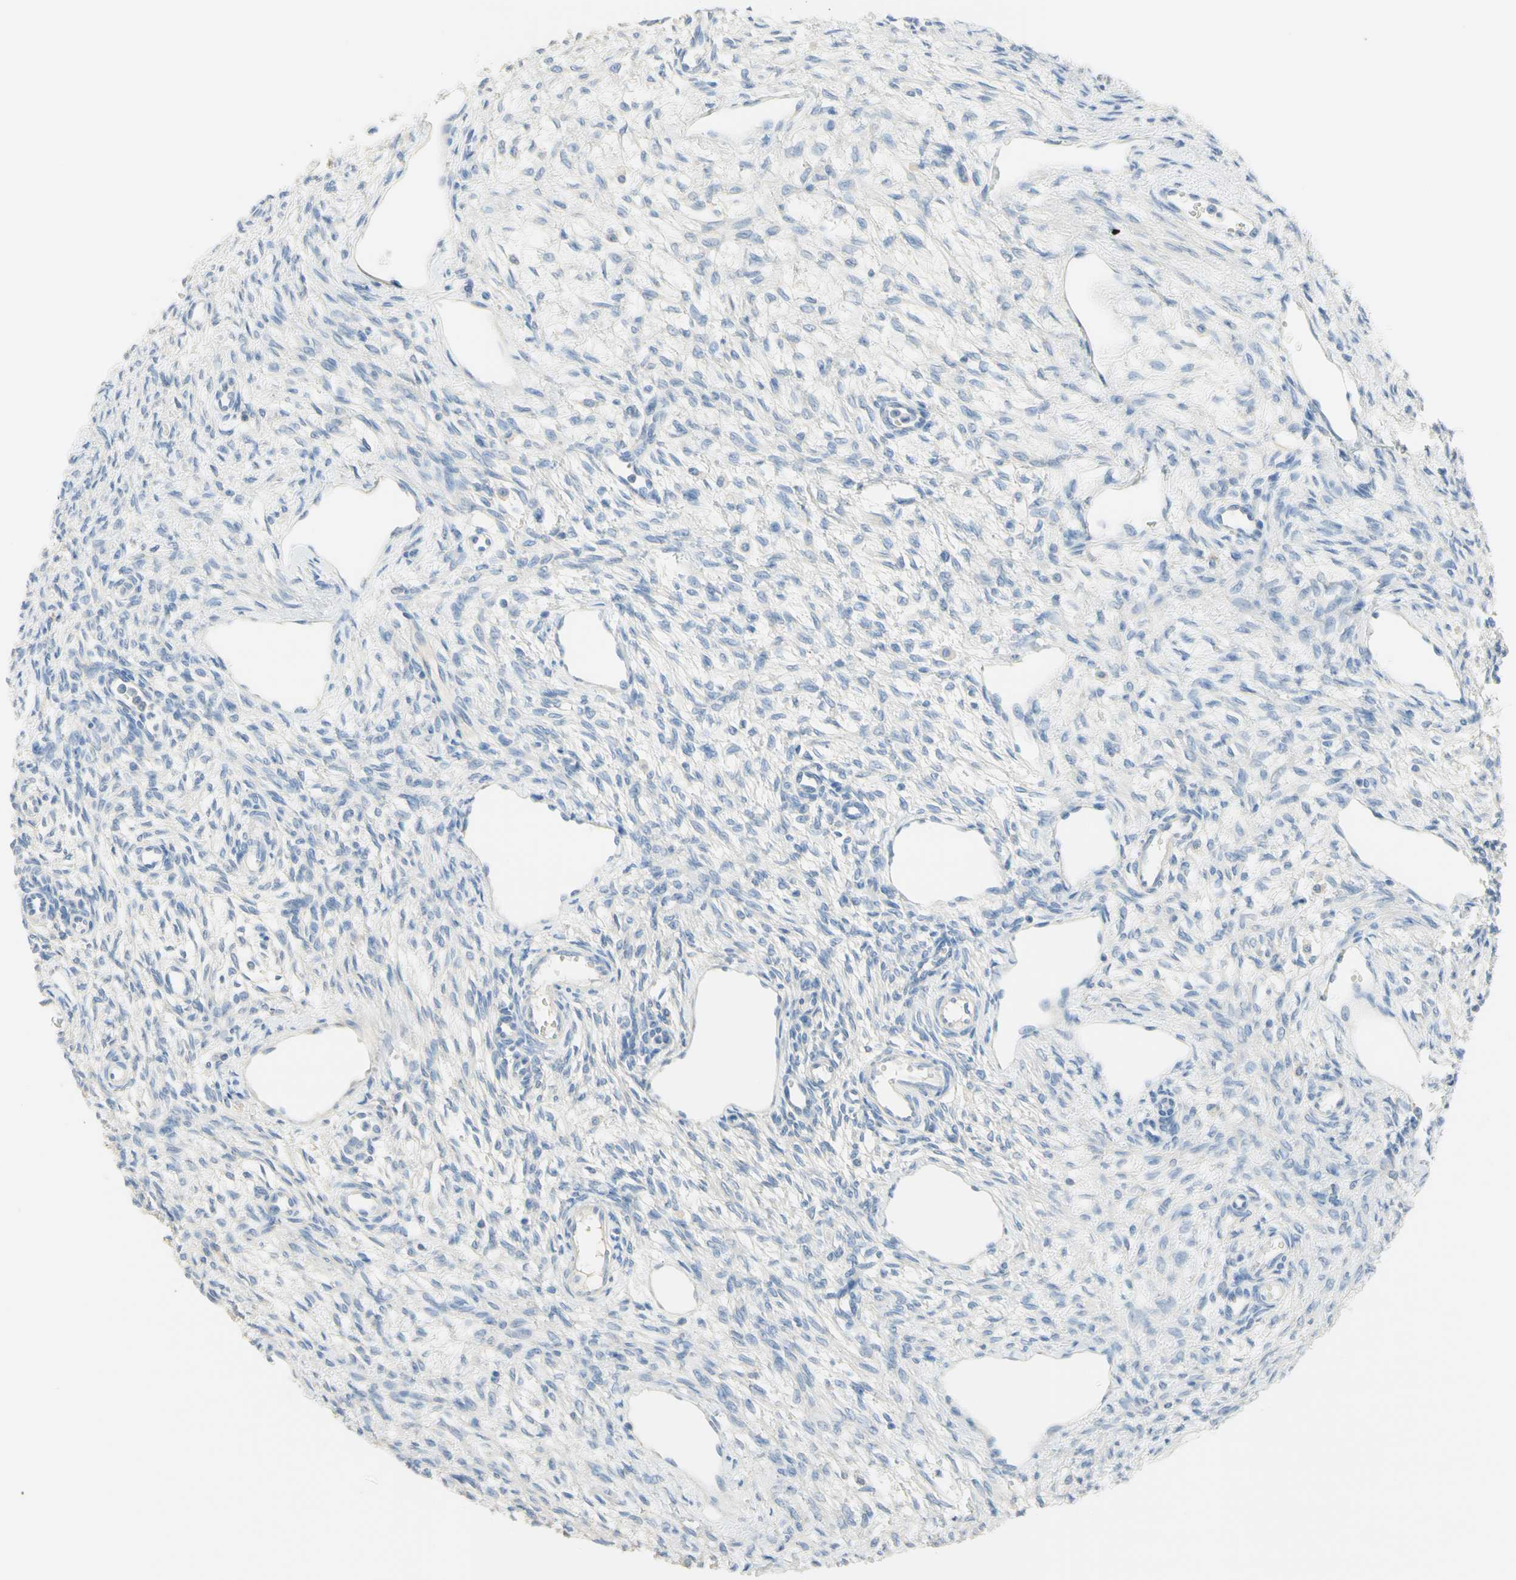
{"staining": {"intensity": "negative", "quantity": "none", "location": "none"}, "tissue": "ovary", "cell_type": "Ovarian stroma cells", "image_type": "normal", "snomed": [{"axis": "morphology", "description": "Normal tissue, NOS"}, {"axis": "topography", "description": "Ovary"}], "caption": "DAB (3,3'-diaminobenzidine) immunohistochemical staining of unremarkable ovary reveals no significant staining in ovarian stroma cells.", "gene": "NECTIN4", "patient": {"sex": "female", "age": 33}}